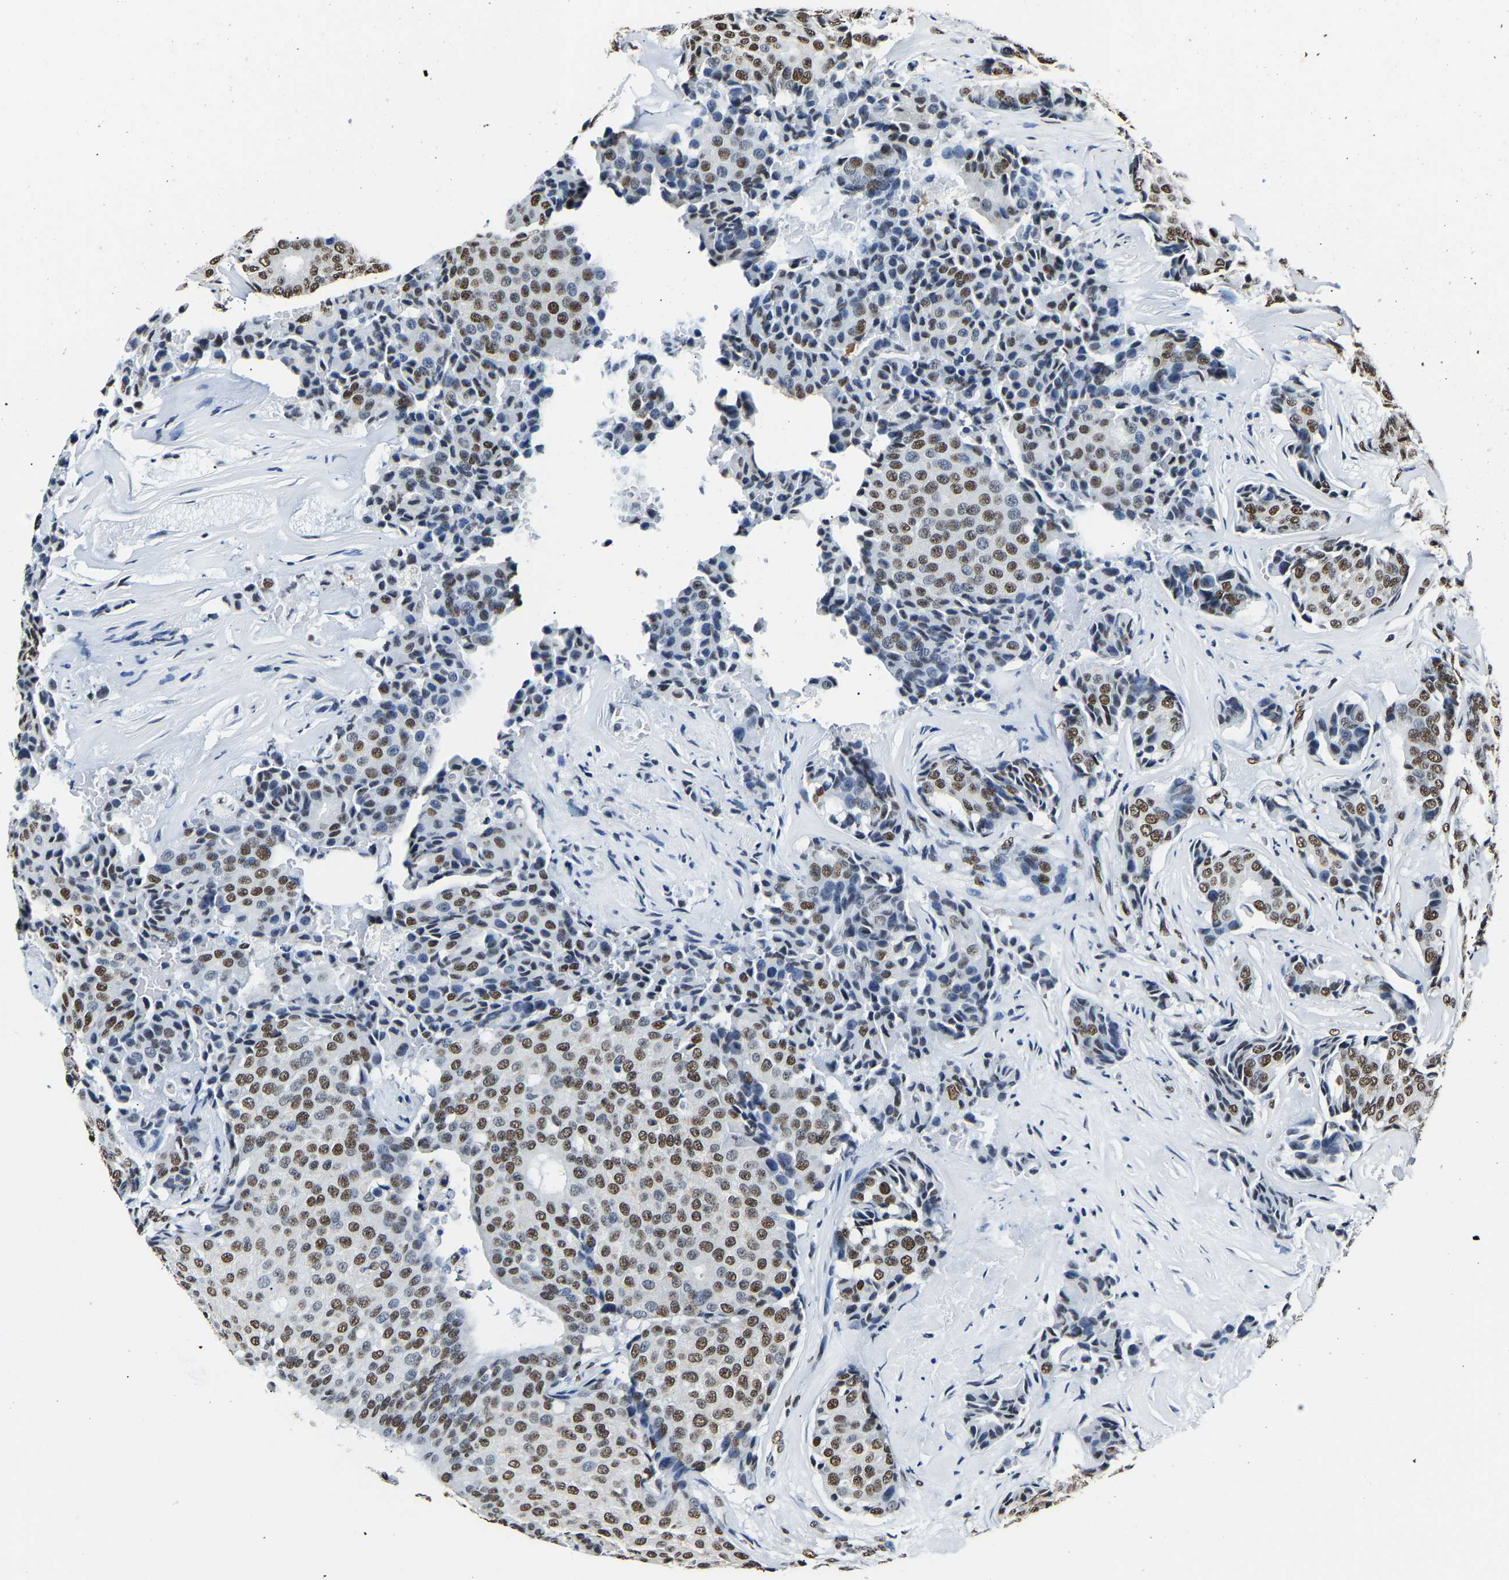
{"staining": {"intensity": "moderate", "quantity": ">75%", "location": "nuclear"}, "tissue": "breast cancer", "cell_type": "Tumor cells", "image_type": "cancer", "snomed": [{"axis": "morphology", "description": "Duct carcinoma"}, {"axis": "topography", "description": "Breast"}], "caption": "IHC histopathology image of human infiltrating ductal carcinoma (breast) stained for a protein (brown), which reveals medium levels of moderate nuclear staining in approximately >75% of tumor cells.", "gene": "SAFB", "patient": {"sex": "female", "age": 75}}